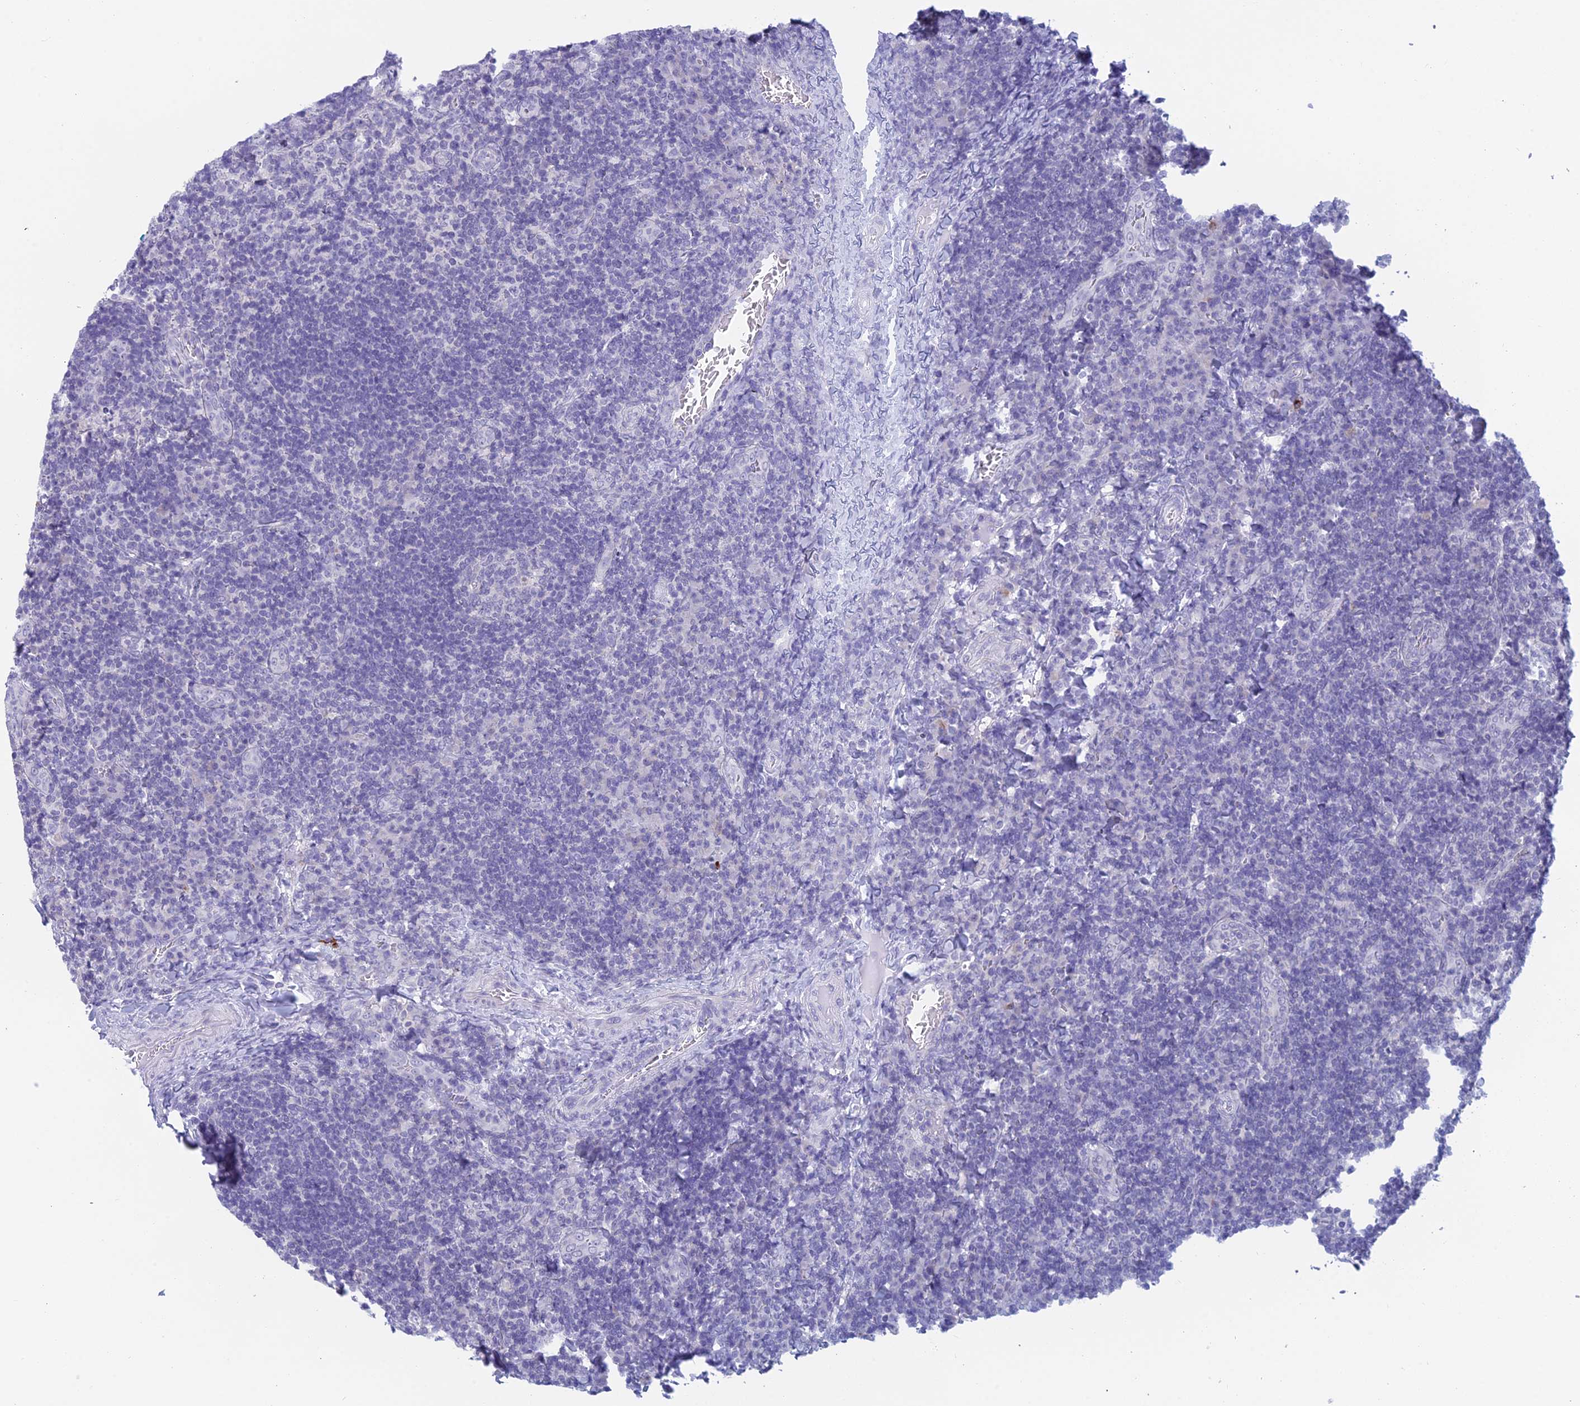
{"staining": {"intensity": "negative", "quantity": "none", "location": "none"}, "tissue": "tonsil", "cell_type": "Germinal center cells", "image_type": "normal", "snomed": [{"axis": "morphology", "description": "Normal tissue, NOS"}, {"axis": "topography", "description": "Tonsil"}], "caption": "The photomicrograph exhibits no staining of germinal center cells in unremarkable tonsil. (Stains: DAB (3,3'-diaminobenzidine) immunohistochemistry with hematoxylin counter stain, Microscopy: brightfield microscopy at high magnification).", "gene": "TMEM161B", "patient": {"sex": "male", "age": 17}}